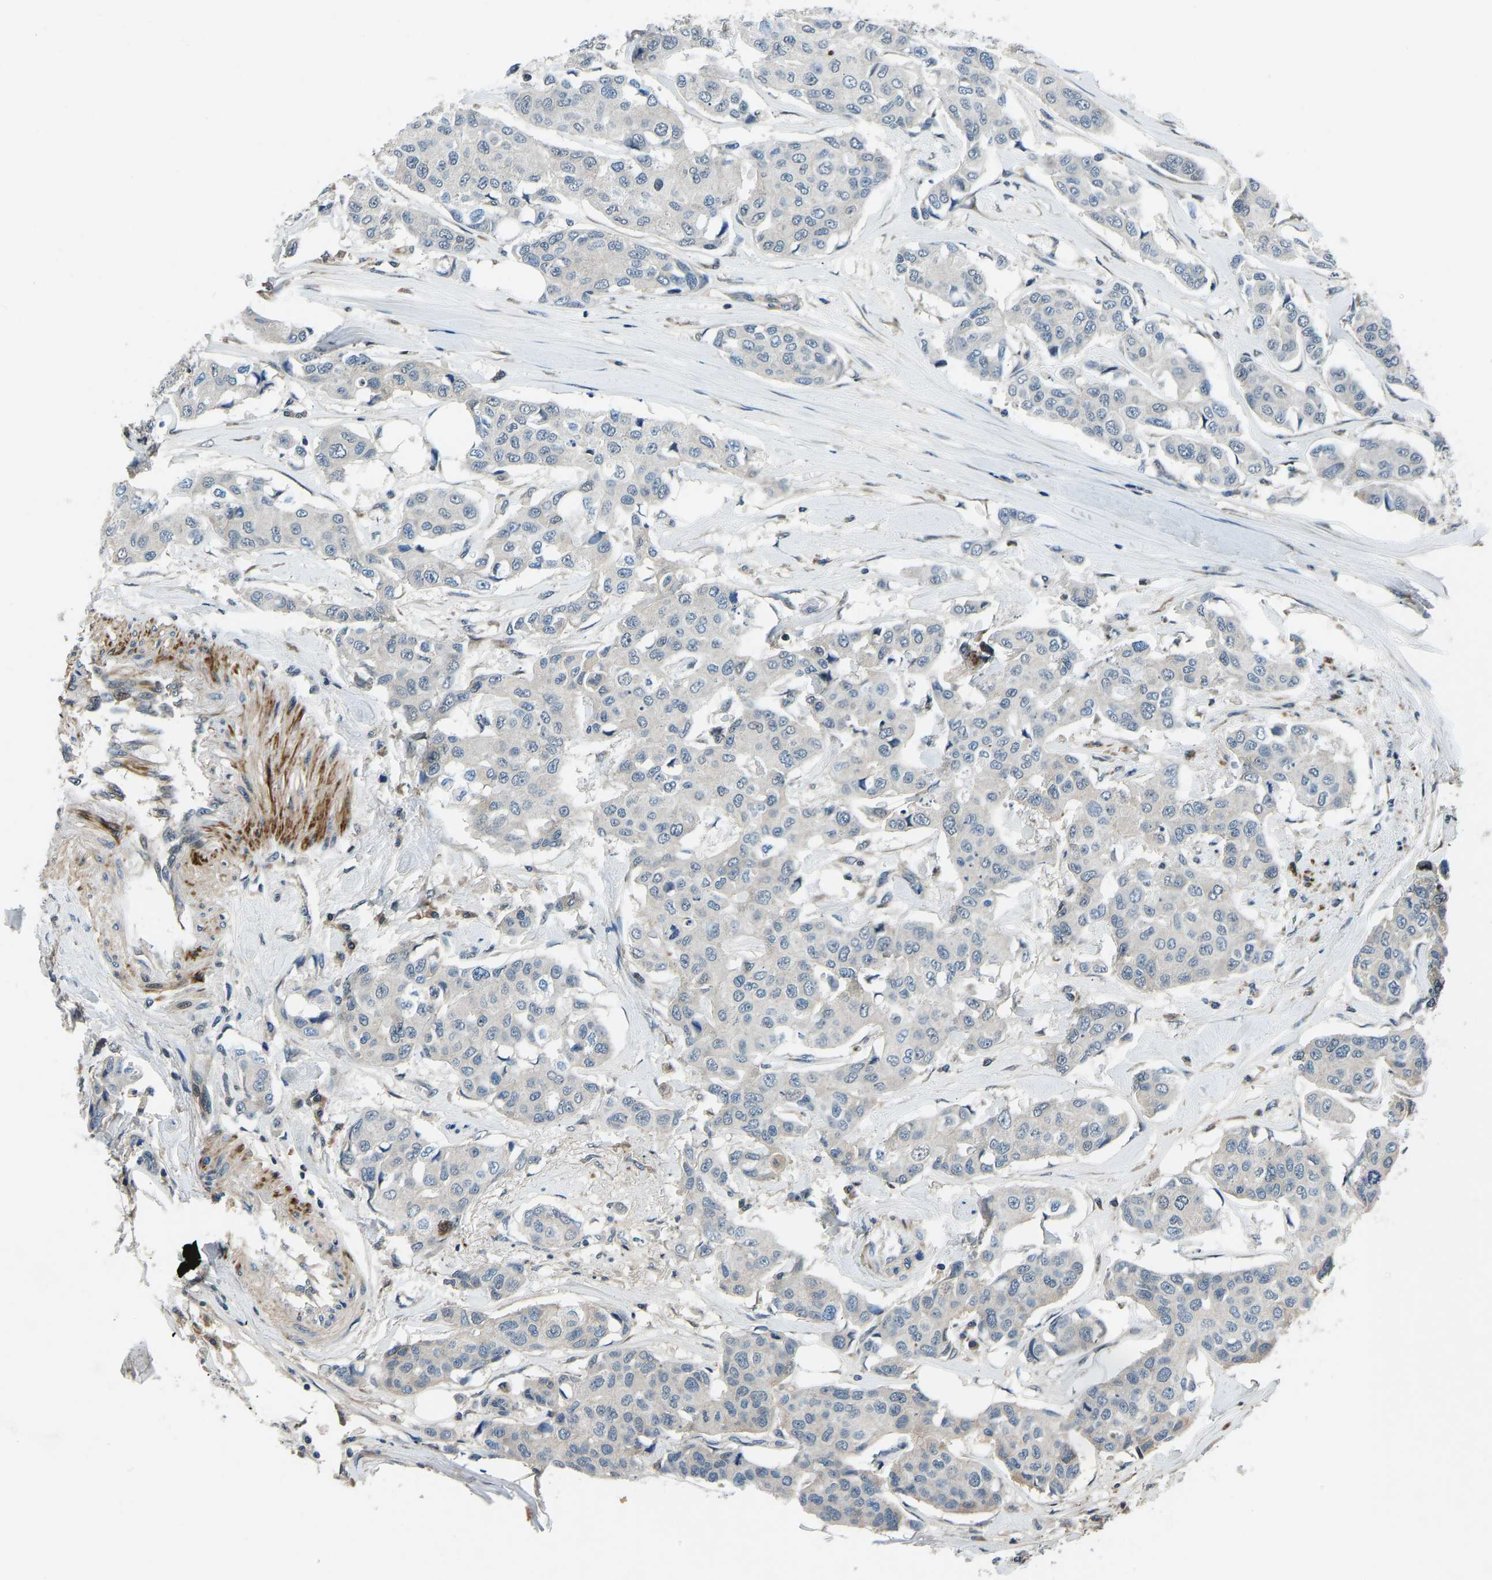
{"staining": {"intensity": "negative", "quantity": "none", "location": "none"}, "tissue": "breast cancer", "cell_type": "Tumor cells", "image_type": "cancer", "snomed": [{"axis": "morphology", "description": "Duct carcinoma"}, {"axis": "topography", "description": "Breast"}], "caption": "Immunohistochemistry (IHC) image of neoplastic tissue: human breast intraductal carcinoma stained with DAB (3,3'-diaminobenzidine) displays no significant protein expression in tumor cells.", "gene": "RLIM", "patient": {"sex": "female", "age": 80}}